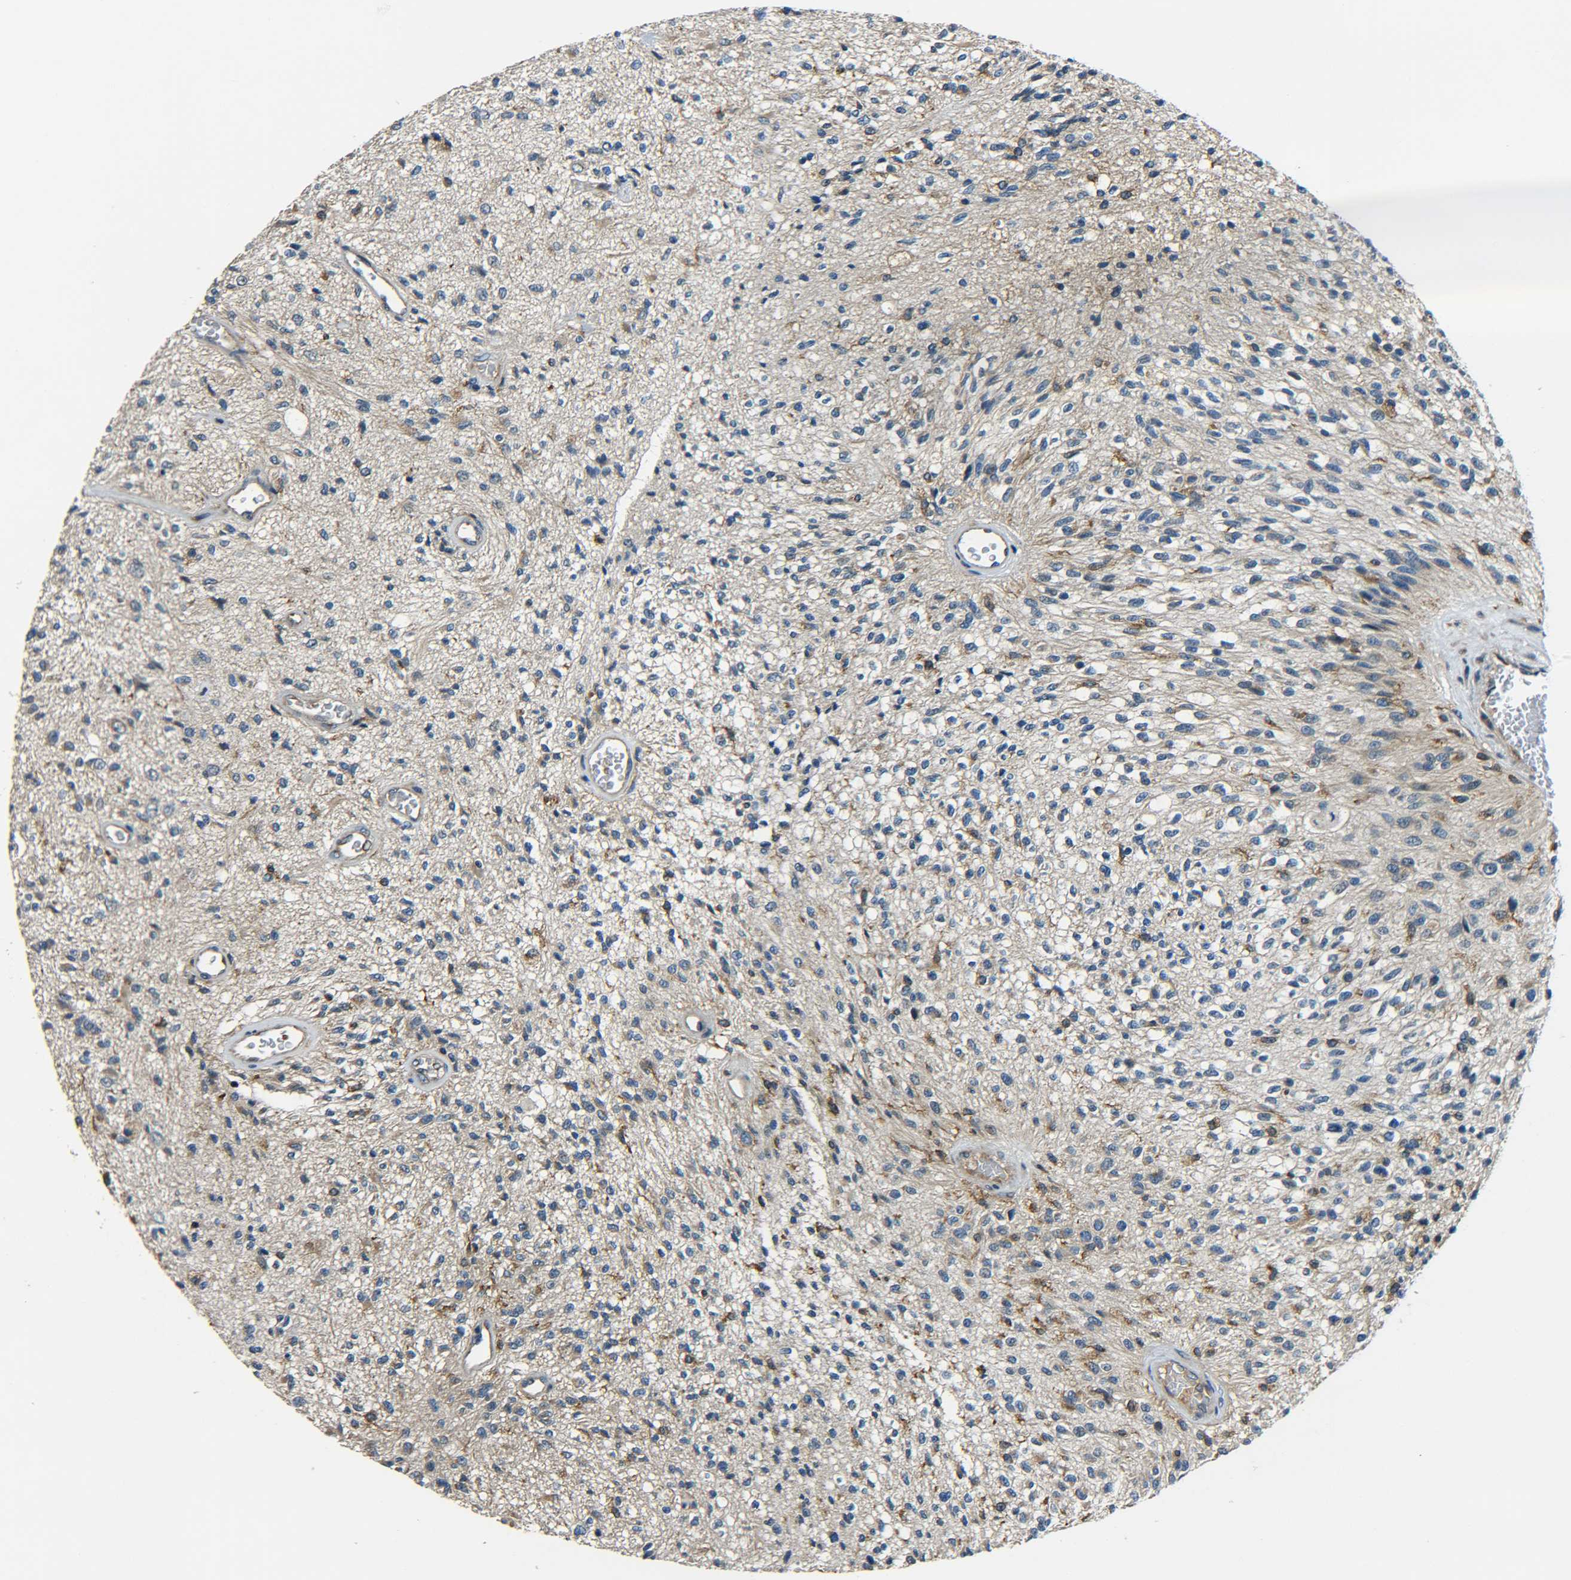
{"staining": {"intensity": "moderate", "quantity": "25%-75%", "location": "cytoplasmic/membranous"}, "tissue": "glioma", "cell_type": "Tumor cells", "image_type": "cancer", "snomed": [{"axis": "morphology", "description": "Normal tissue, NOS"}, {"axis": "morphology", "description": "Glioma, malignant, High grade"}, {"axis": "topography", "description": "Cerebral cortex"}], "caption": "A medium amount of moderate cytoplasmic/membranous staining is identified in about 25%-75% of tumor cells in malignant high-grade glioma tissue. The protein is stained brown, and the nuclei are stained in blue (DAB IHC with brightfield microscopy, high magnification).", "gene": "RAB1B", "patient": {"sex": "male", "age": 77}}